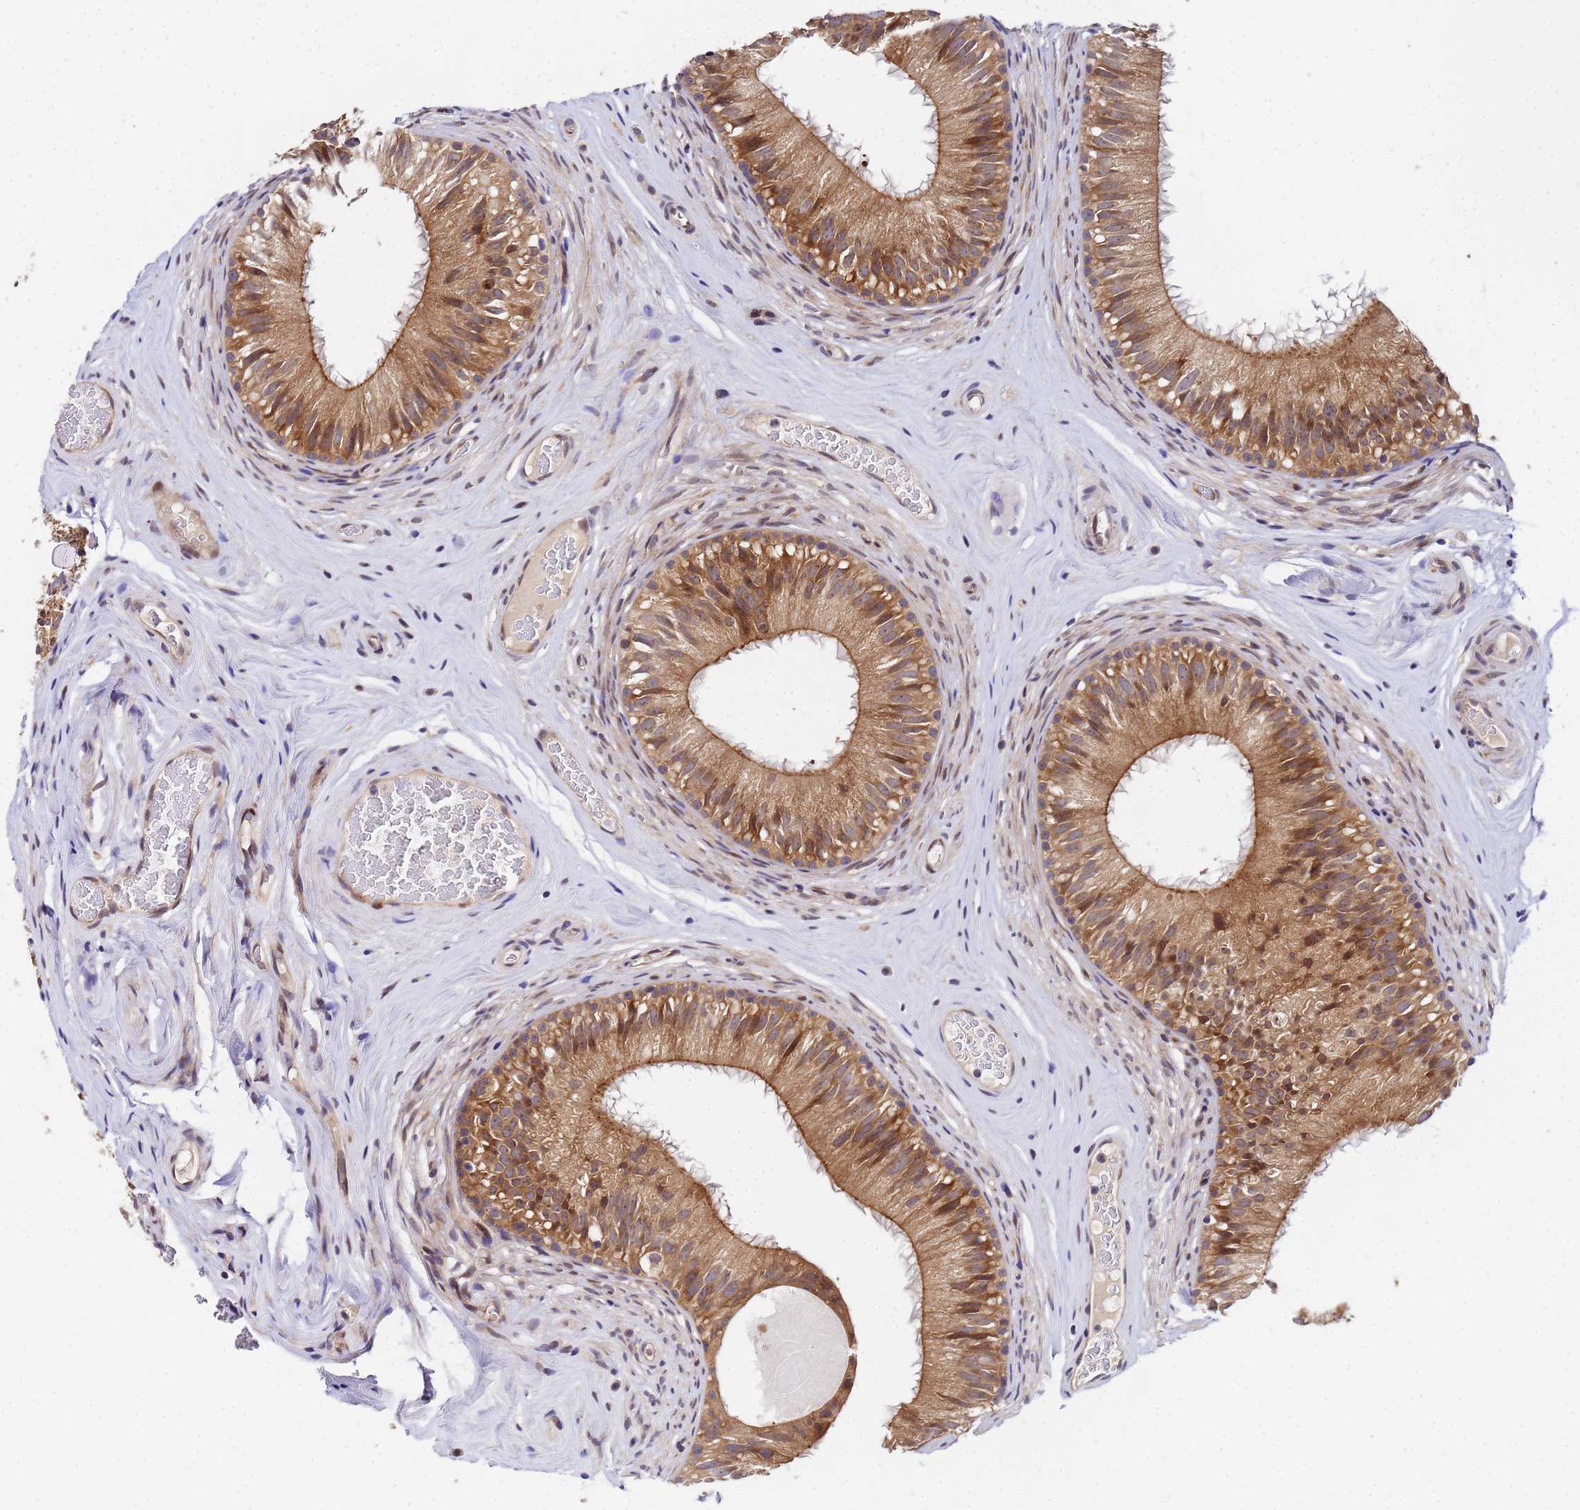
{"staining": {"intensity": "moderate", "quantity": ">75%", "location": "cytoplasmic/membranous"}, "tissue": "epididymis", "cell_type": "Glandular cells", "image_type": "normal", "snomed": [{"axis": "morphology", "description": "Normal tissue, NOS"}, {"axis": "topography", "description": "Epididymis"}], "caption": "A medium amount of moderate cytoplasmic/membranous expression is identified in approximately >75% of glandular cells in normal epididymis.", "gene": "UNC93B1", "patient": {"sex": "male", "age": 45}}